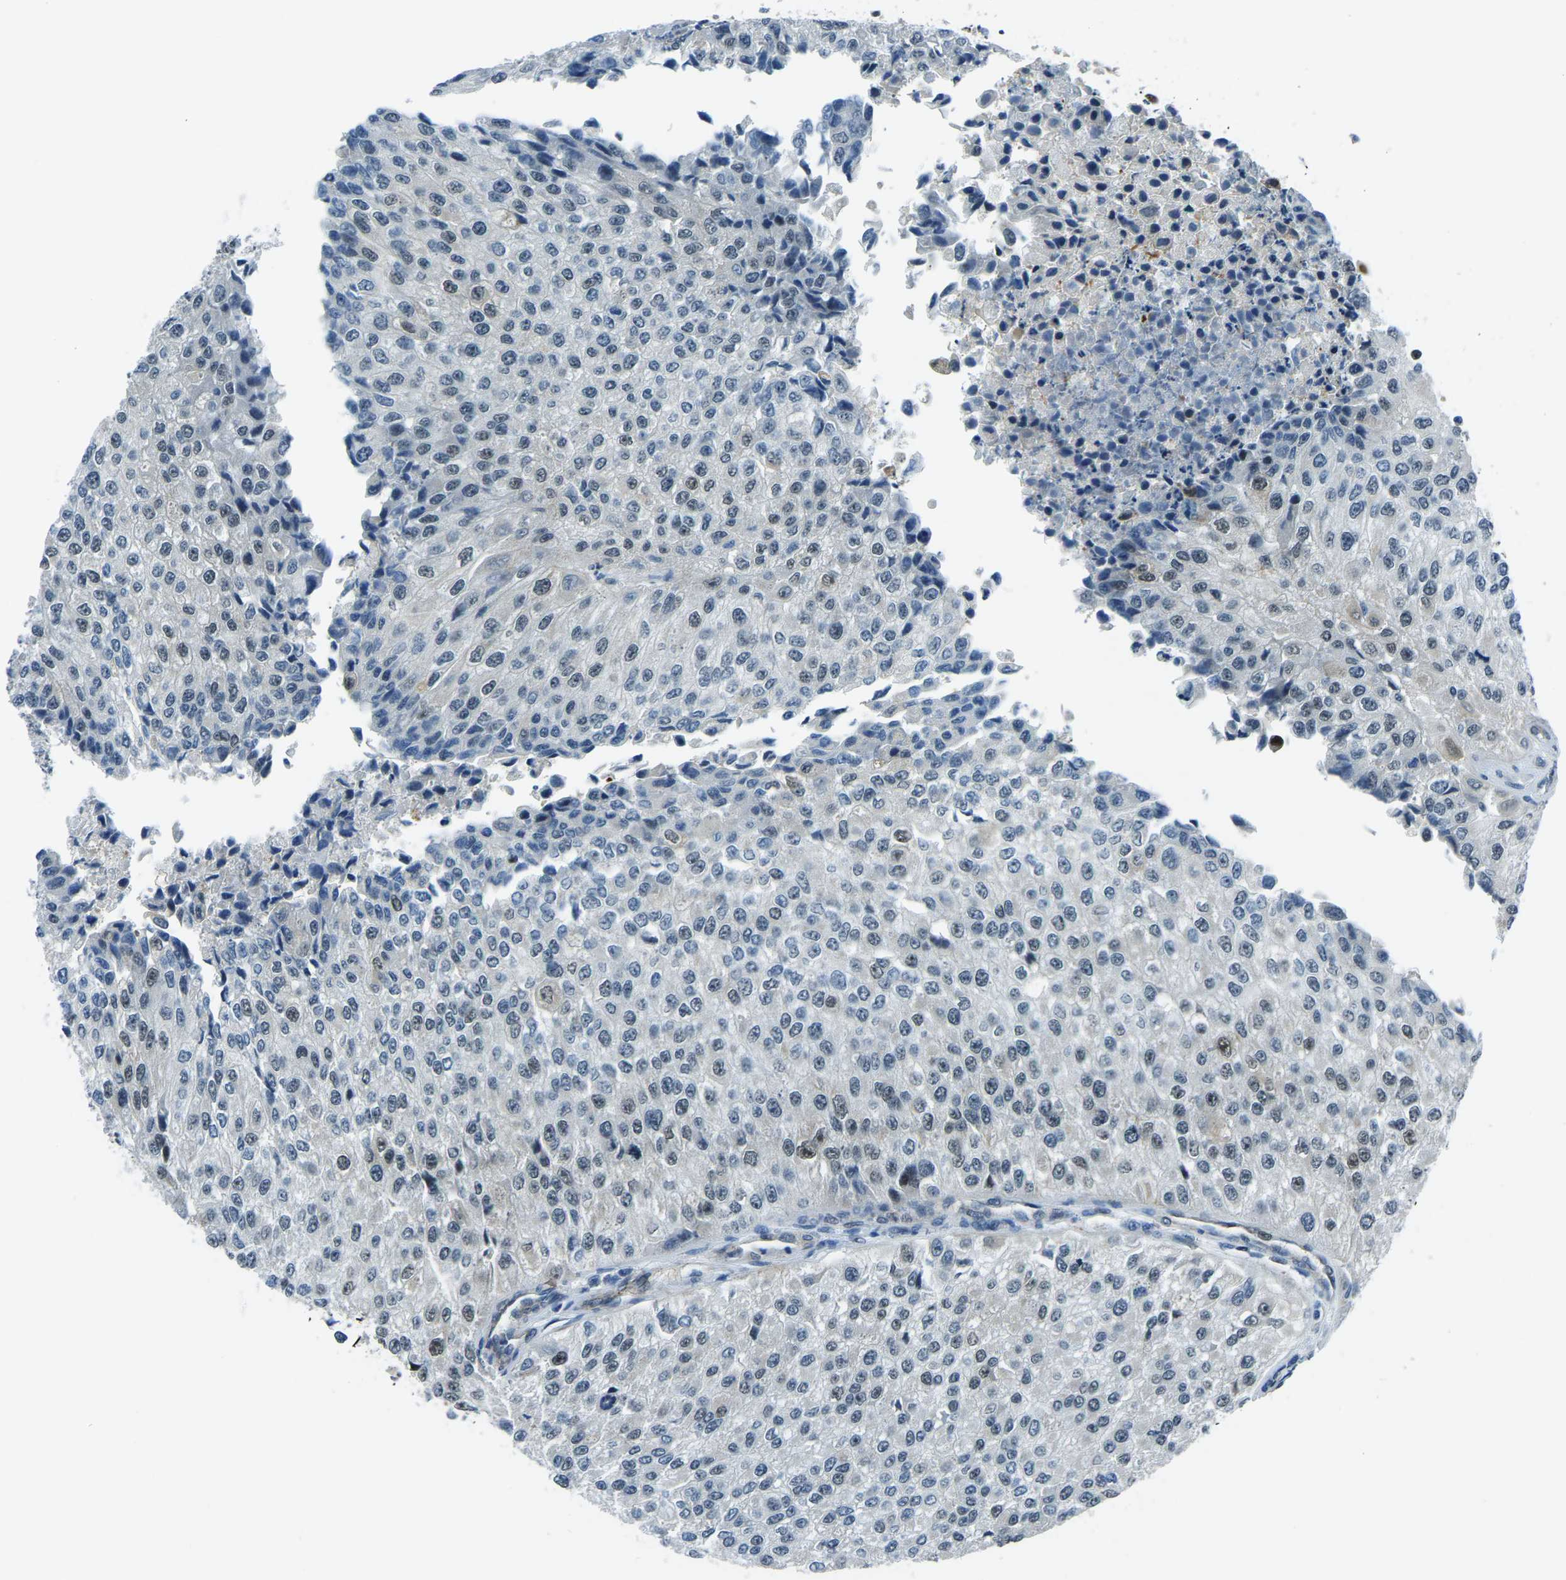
{"staining": {"intensity": "weak", "quantity": "<25%", "location": "nuclear"}, "tissue": "urothelial cancer", "cell_type": "Tumor cells", "image_type": "cancer", "snomed": [{"axis": "morphology", "description": "Urothelial carcinoma, High grade"}, {"axis": "topography", "description": "Kidney"}, {"axis": "topography", "description": "Urinary bladder"}], "caption": "Immunohistochemical staining of human urothelial carcinoma (high-grade) demonstrates no significant staining in tumor cells. (Immunohistochemistry (ihc), brightfield microscopy, high magnification).", "gene": "PRCC", "patient": {"sex": "male", "age": 77}}